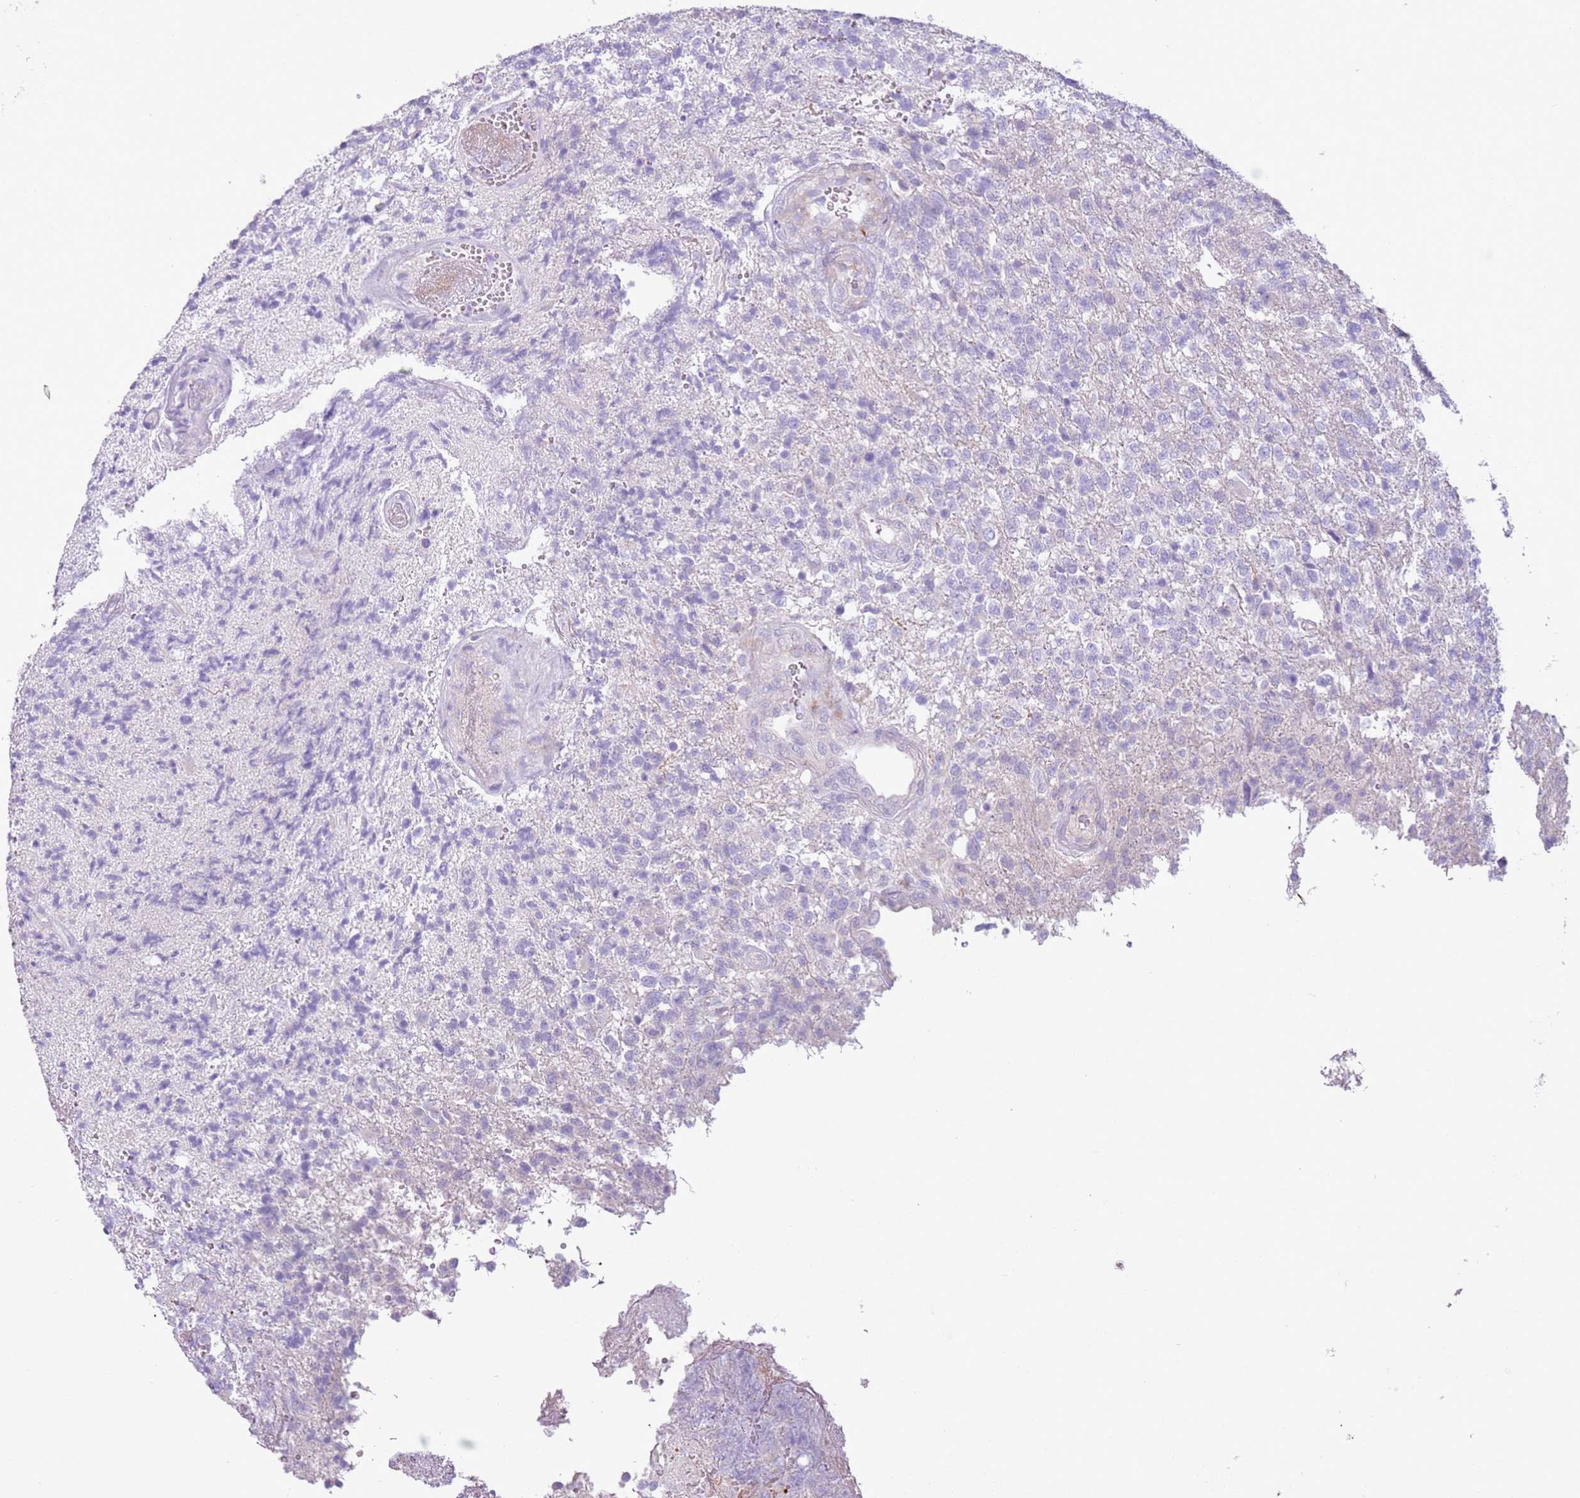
{"staining": {"intensity": "negative", "quantity": "none", "location": "none"}, "tissue": "glioma", "cell_type": "Tumor cells", "image_type": "cancer", "snomed": [{"axis": "morphology", "description": "Glioma, malignant, High grade"}, {"axis": "topography", "description": "Brain"}], "caption": "DAB immunohistochemical staining of glioma demonstrates no significant expression in tumor cells. (DAB (3,3'-diaminobenzidine) immunohistochemistry with hematoxylin counter stain).", "gene": "ZNF239", "patient": {"sex": "male", "age": 56}}